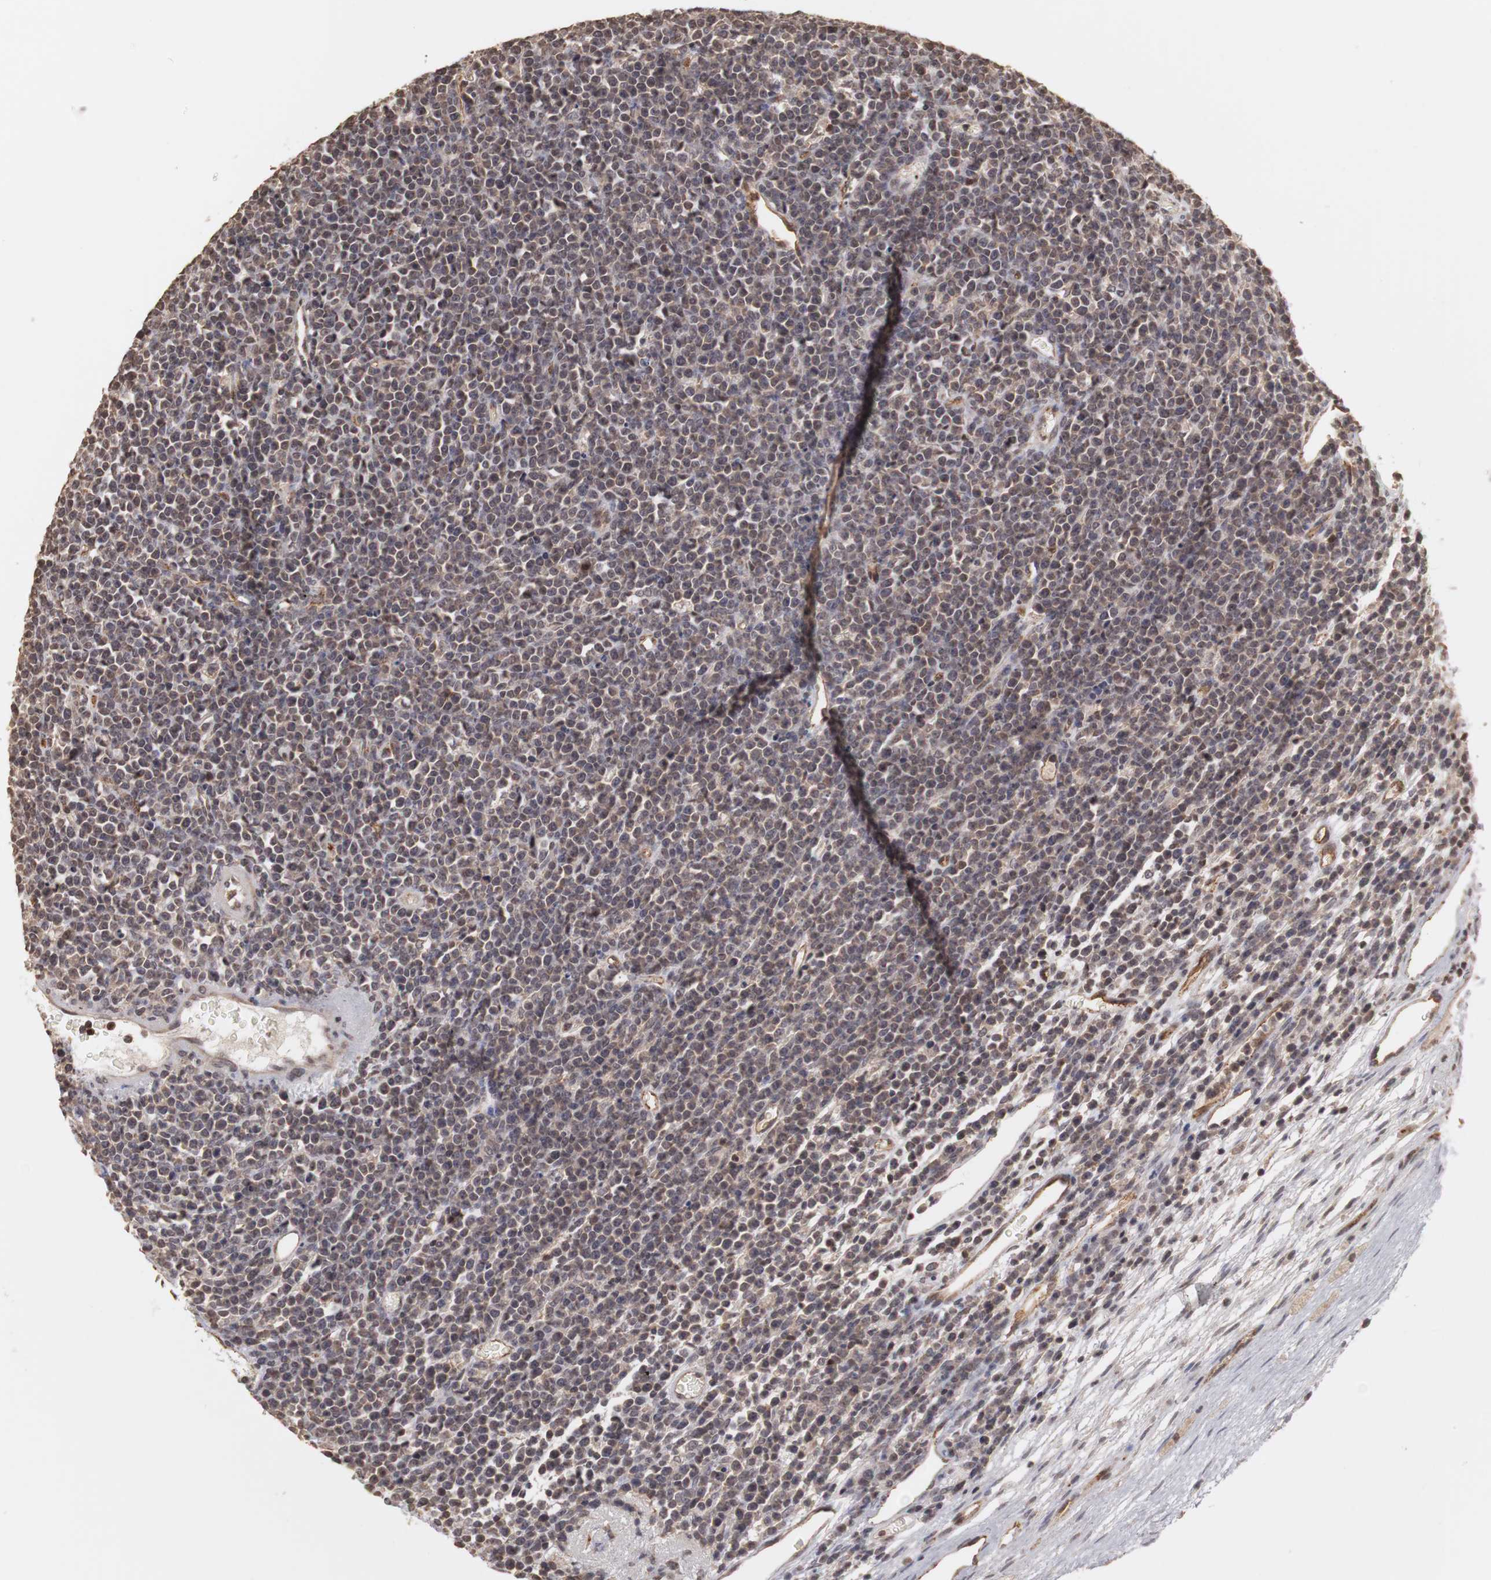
{"staining": {"intensity": "weak", "quantity": ">75%", "location": "cytoplasmic/membranous,nuclear"}, "tissue": "lymphoma", "cell_type": "Tumor cells", "image_type": "cancer", "snomed": [{"axis": "morphology", "description": "Malignant lymphoma, non-Hodgkin's type, High grade"}, {"axis": "topography", "description": "Ovary"}], "caption": "Weak cytoplasmic/membranous and nuclear expression is appreciated in about >75% of tumor cells in lymphoma.", "gene": "PLEKHA1", "patient": {"sex": "female", "age": 56}}